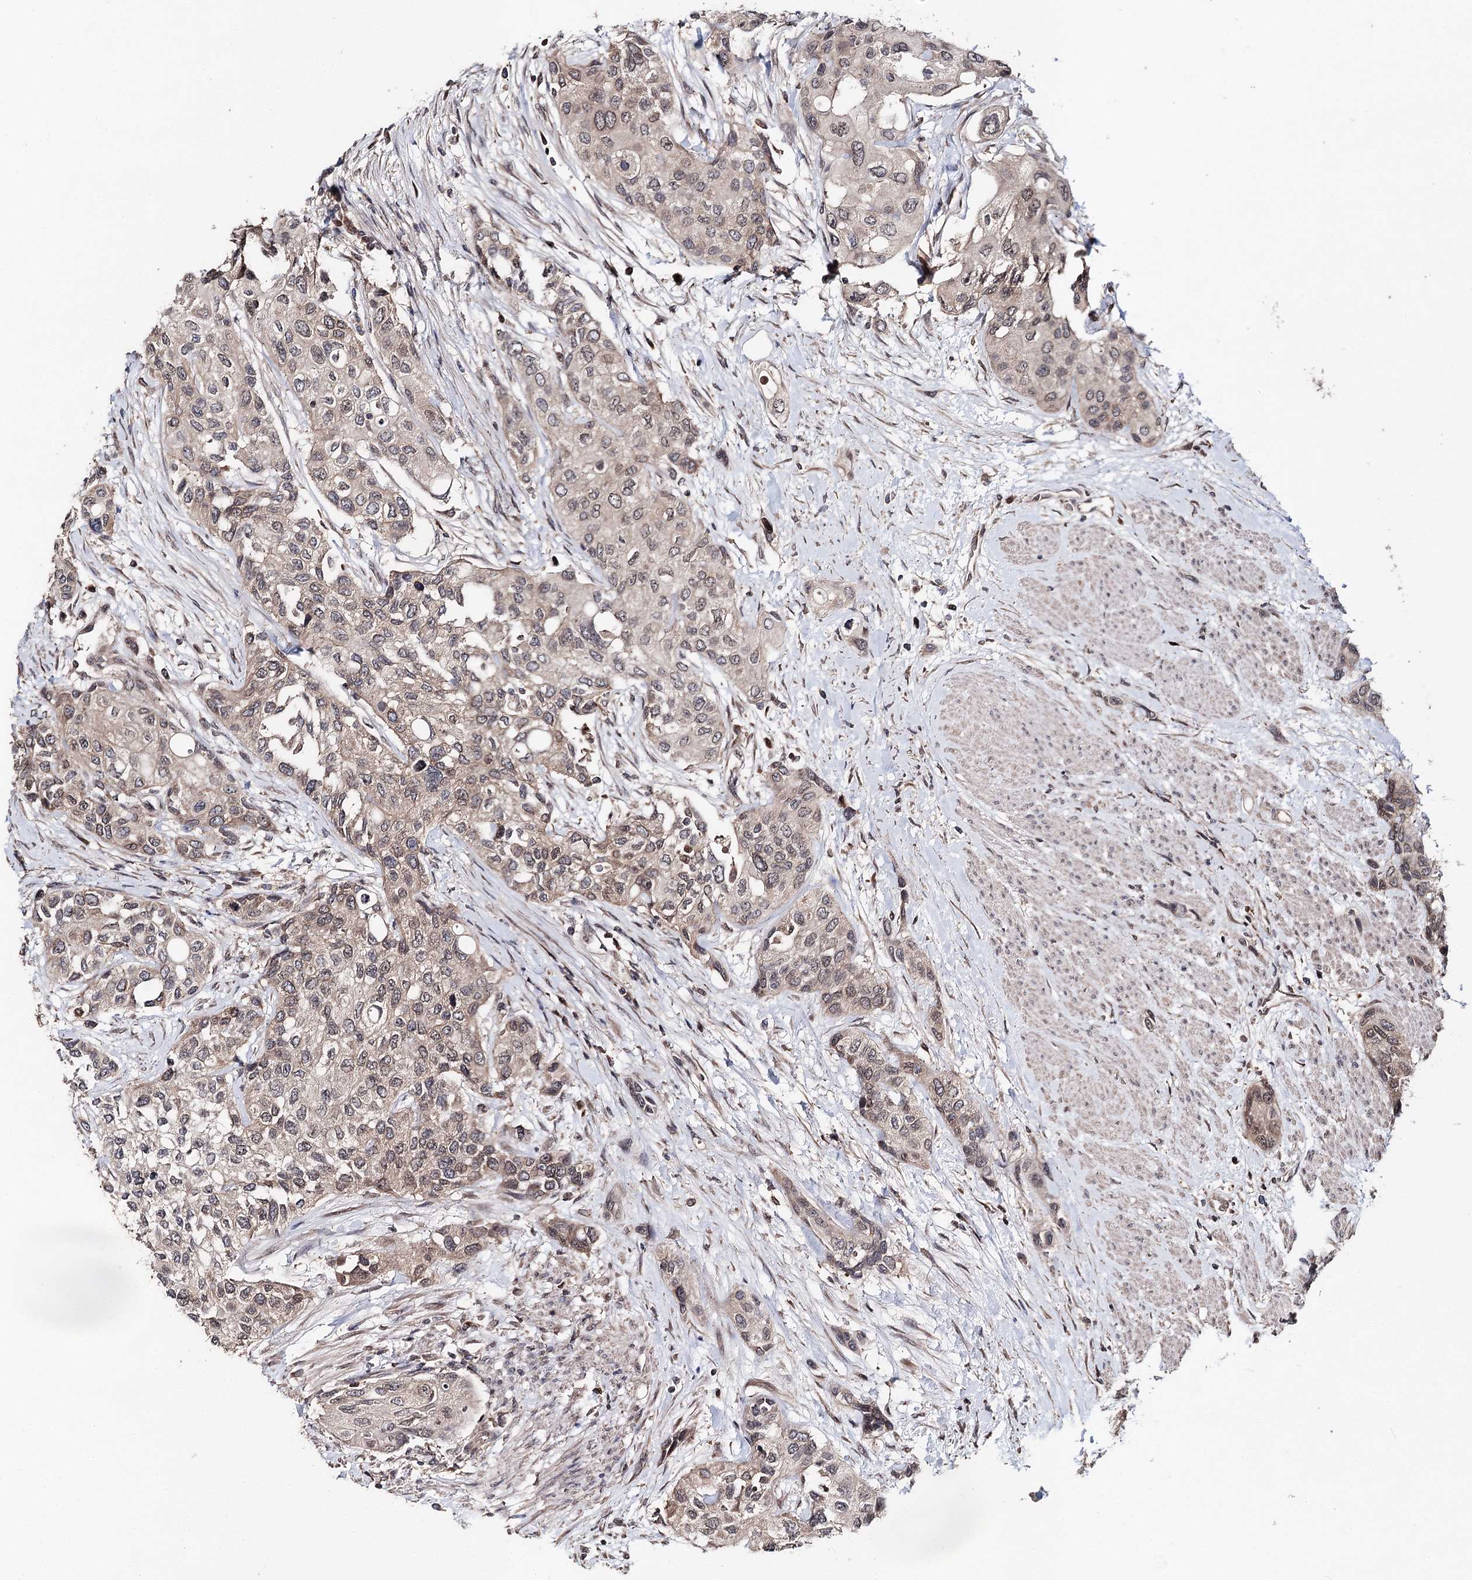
{"staining": {"intensity": "weak", "quantity": "<25%", "location": "cytoplasmic/membranous"}, "tissue": "urothelial cancer", "cell_type": "Tumor cells", "image_type": "cancer", "snomed": [{"axis": "morphology", "description": "Normal tissue, NOS"}, {"axis": "morphology", "description": "Urothelial carcinoma, High grade"}, {"axis": "topography", "description": "Vascular tissue"}, {"axis": "topography", "description": "Urinary bladder"}], "caption": "Immunohistochemical staining of urothelial carcinoma (high-grade) demonstrates no significant positivity in tumor cells.", "gene": "NOPCHAP1", "patient": {"sex": "female", "age": 56}}